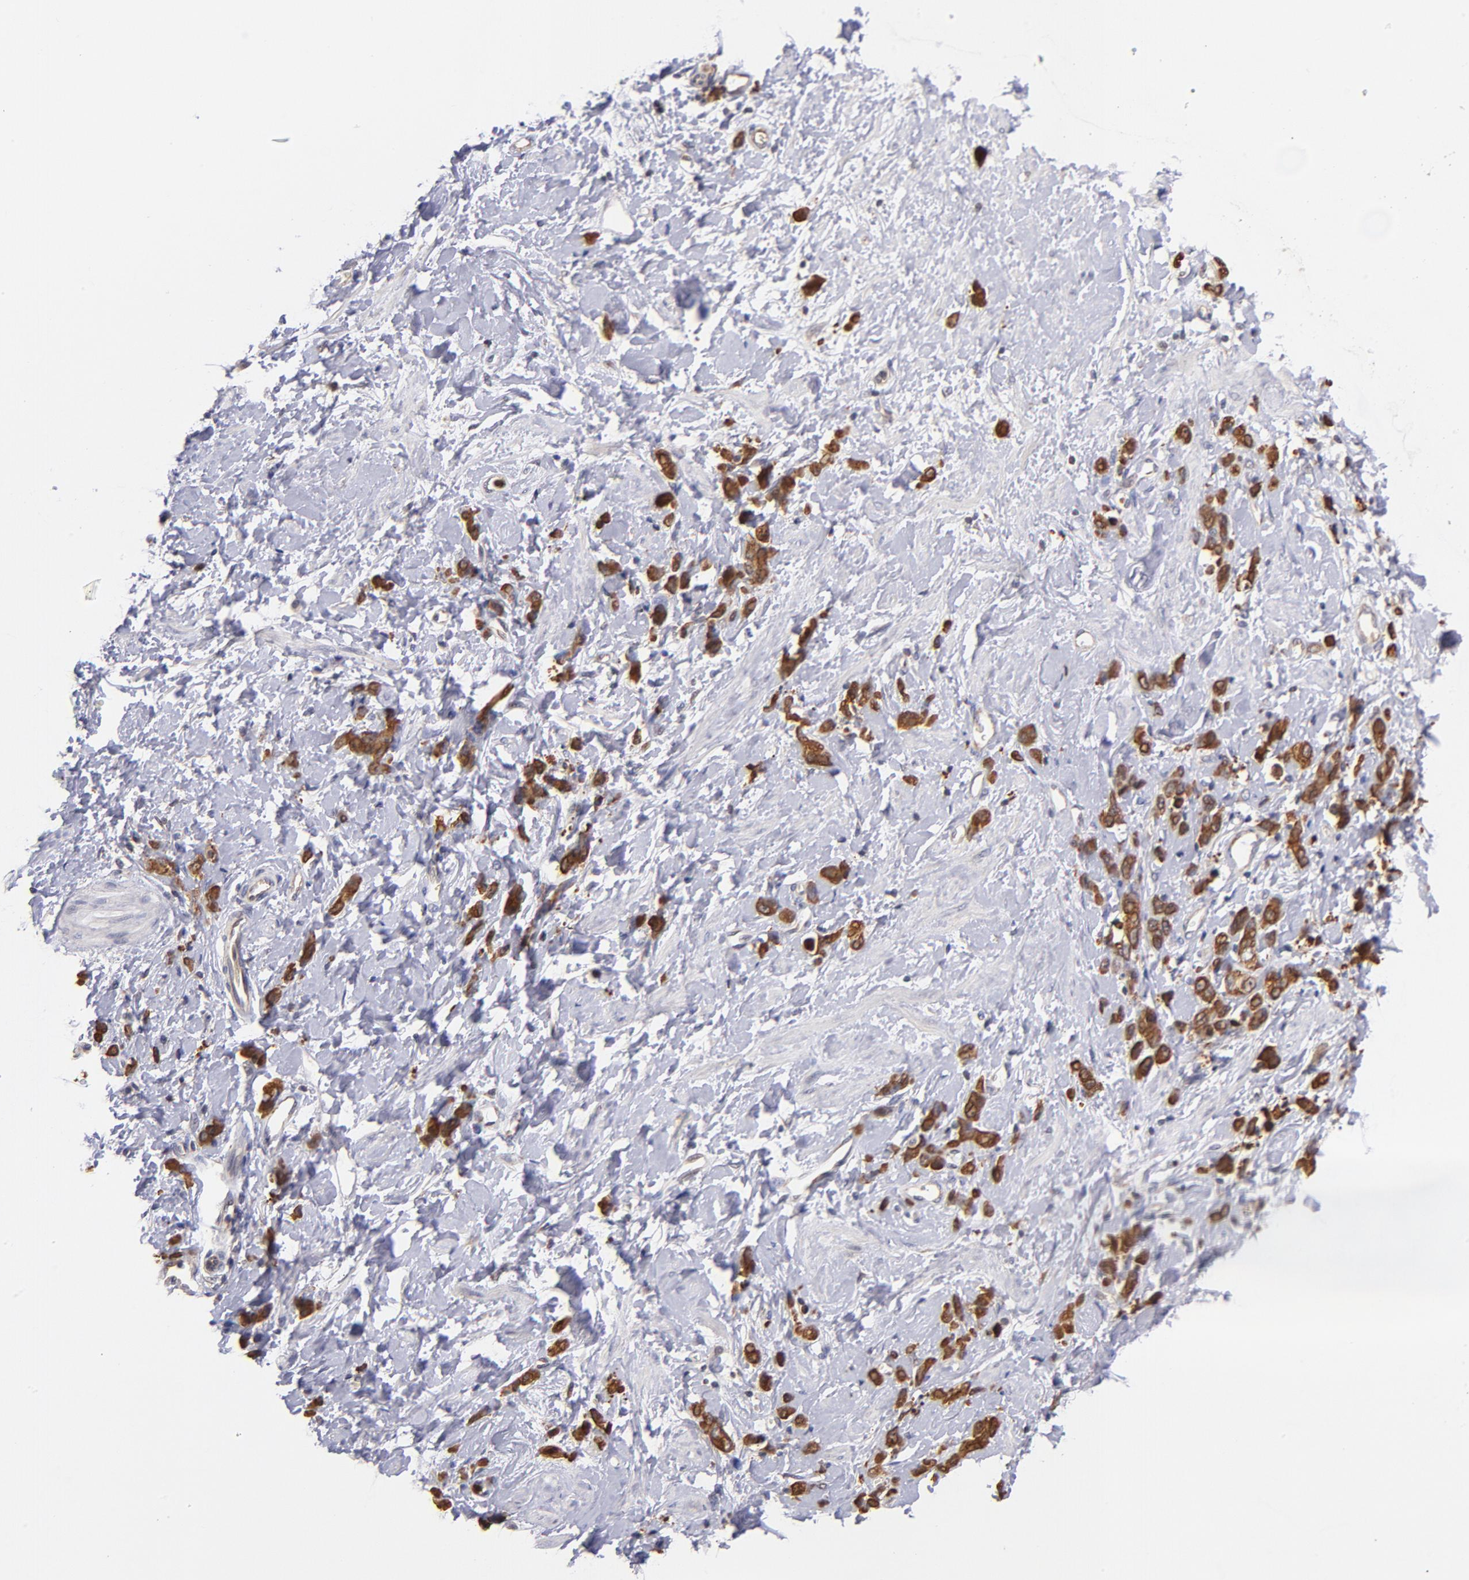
{"staining": {"intensity": "strong", "quantity": ">75%", "location": "cytoplasmic/membranous,nuclear"}, "tissue": "stomach cancer", "cell_type": "Tumor cells", "image_type": "cancer", "snomed": [{"axis": "morphology", "description": "Normal tissue, NOS"}, {"axis": "morphology", "description": "Adenocarcinoma, NOS"}, {"axis": "topography", "description": "Stomach"}], "caption": "Strong cytoplasmic/membranous and nuclear expression for a protein is present in about >75% of tumor cells of stomach cancer (adenocarcinoma) using immunohistochemistry (IHC).", "gene": "YWHAB", "patient": {"sex": "male", "age": 82}}